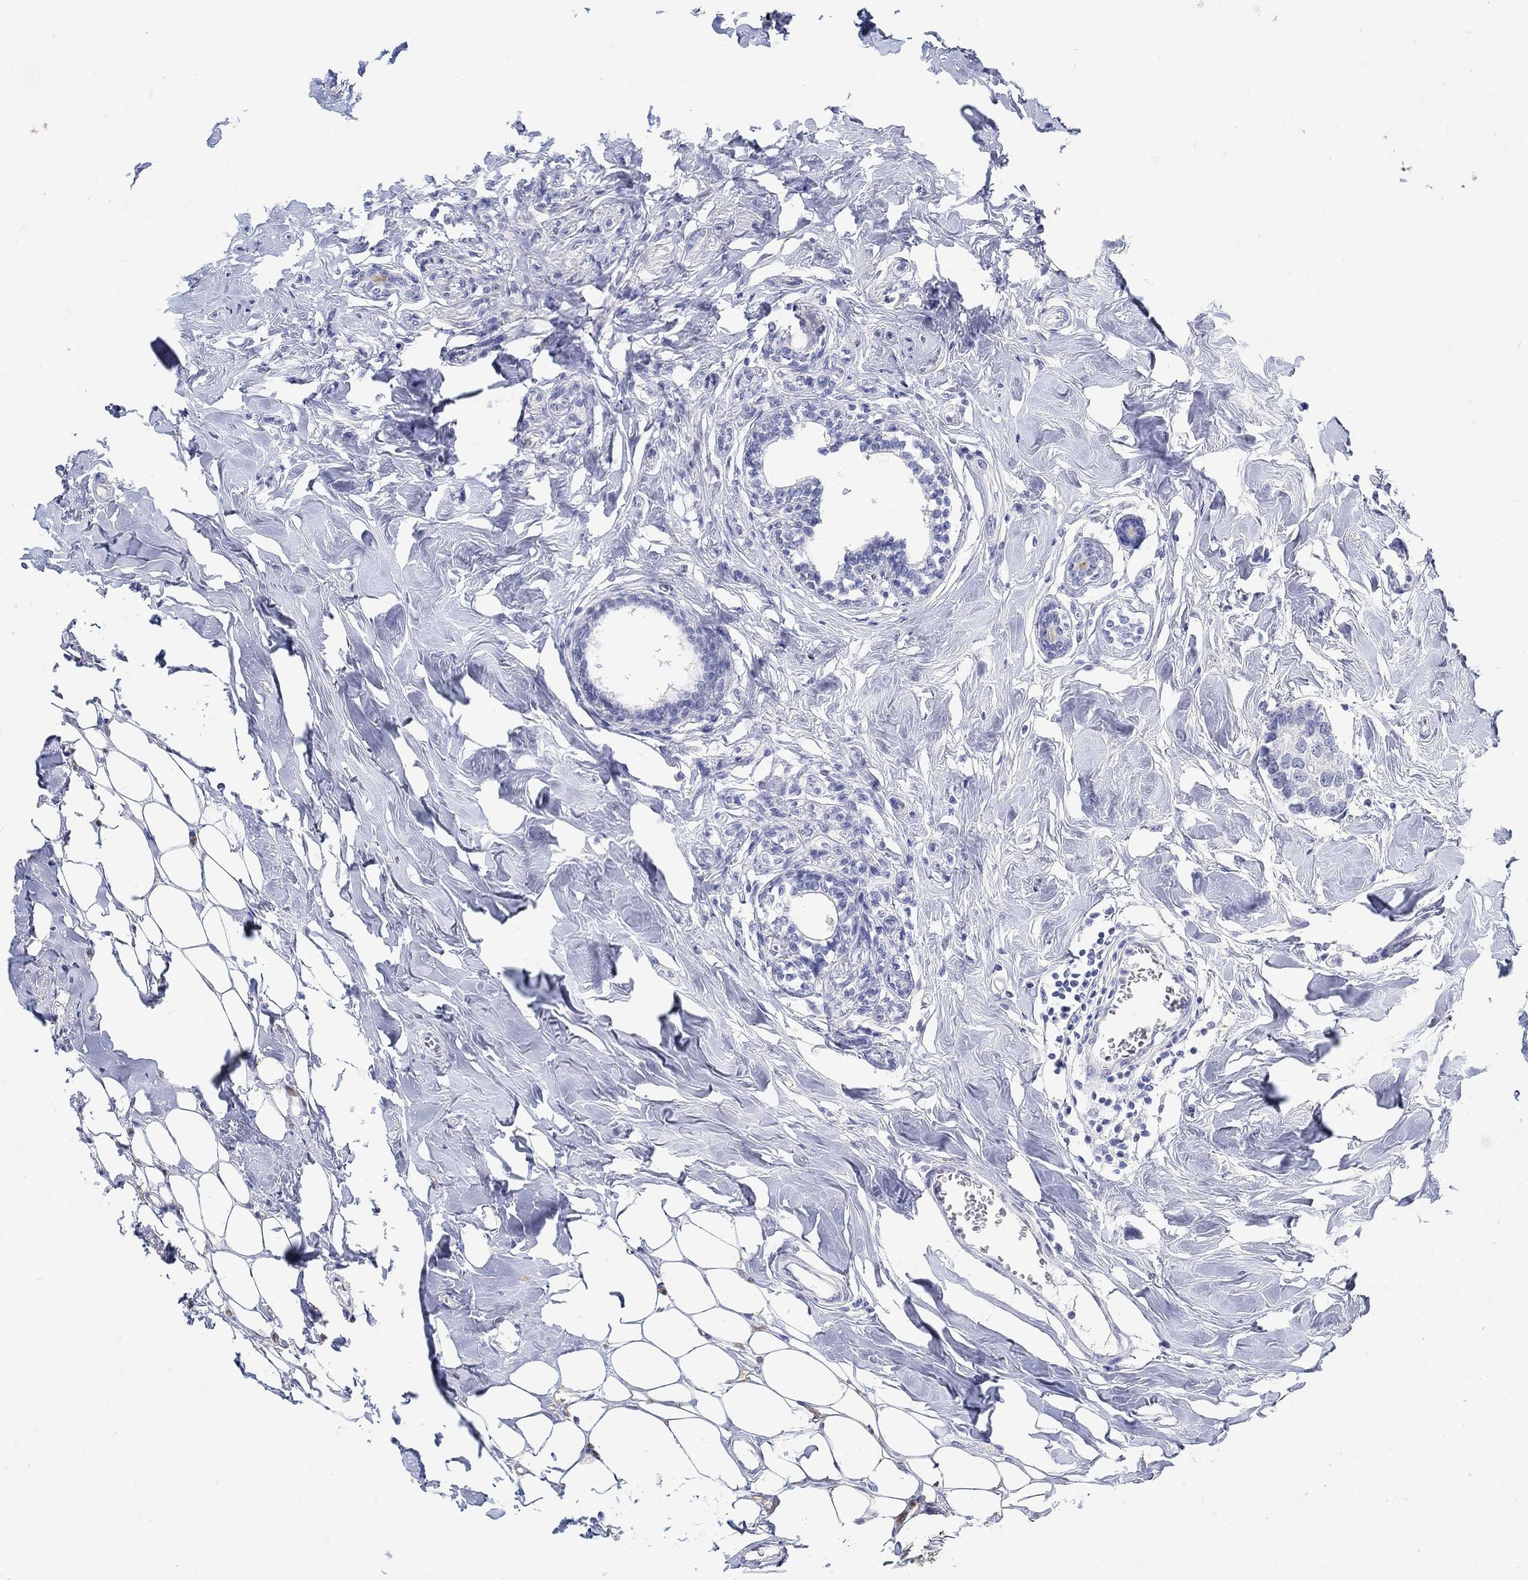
{"staining": {"intensity": "negative", "quantity": "none", "location": "none"}, "tissue": "breast cancer", "cell_type": "Tumor cells", "image_type": "cancer", "snomed": [{"axis": "morphology", "description": "Duct carcinoma"}, {"axis": "topography", "description": "Breast"}], "caption": "IHC image of neoplastic tissue: human breast intraductal carcinoma stained with DAB reveals no significant protein staining in tumor cells.", "gene": "GRIA3", "patient": {"sex": "female", "age": 83}}